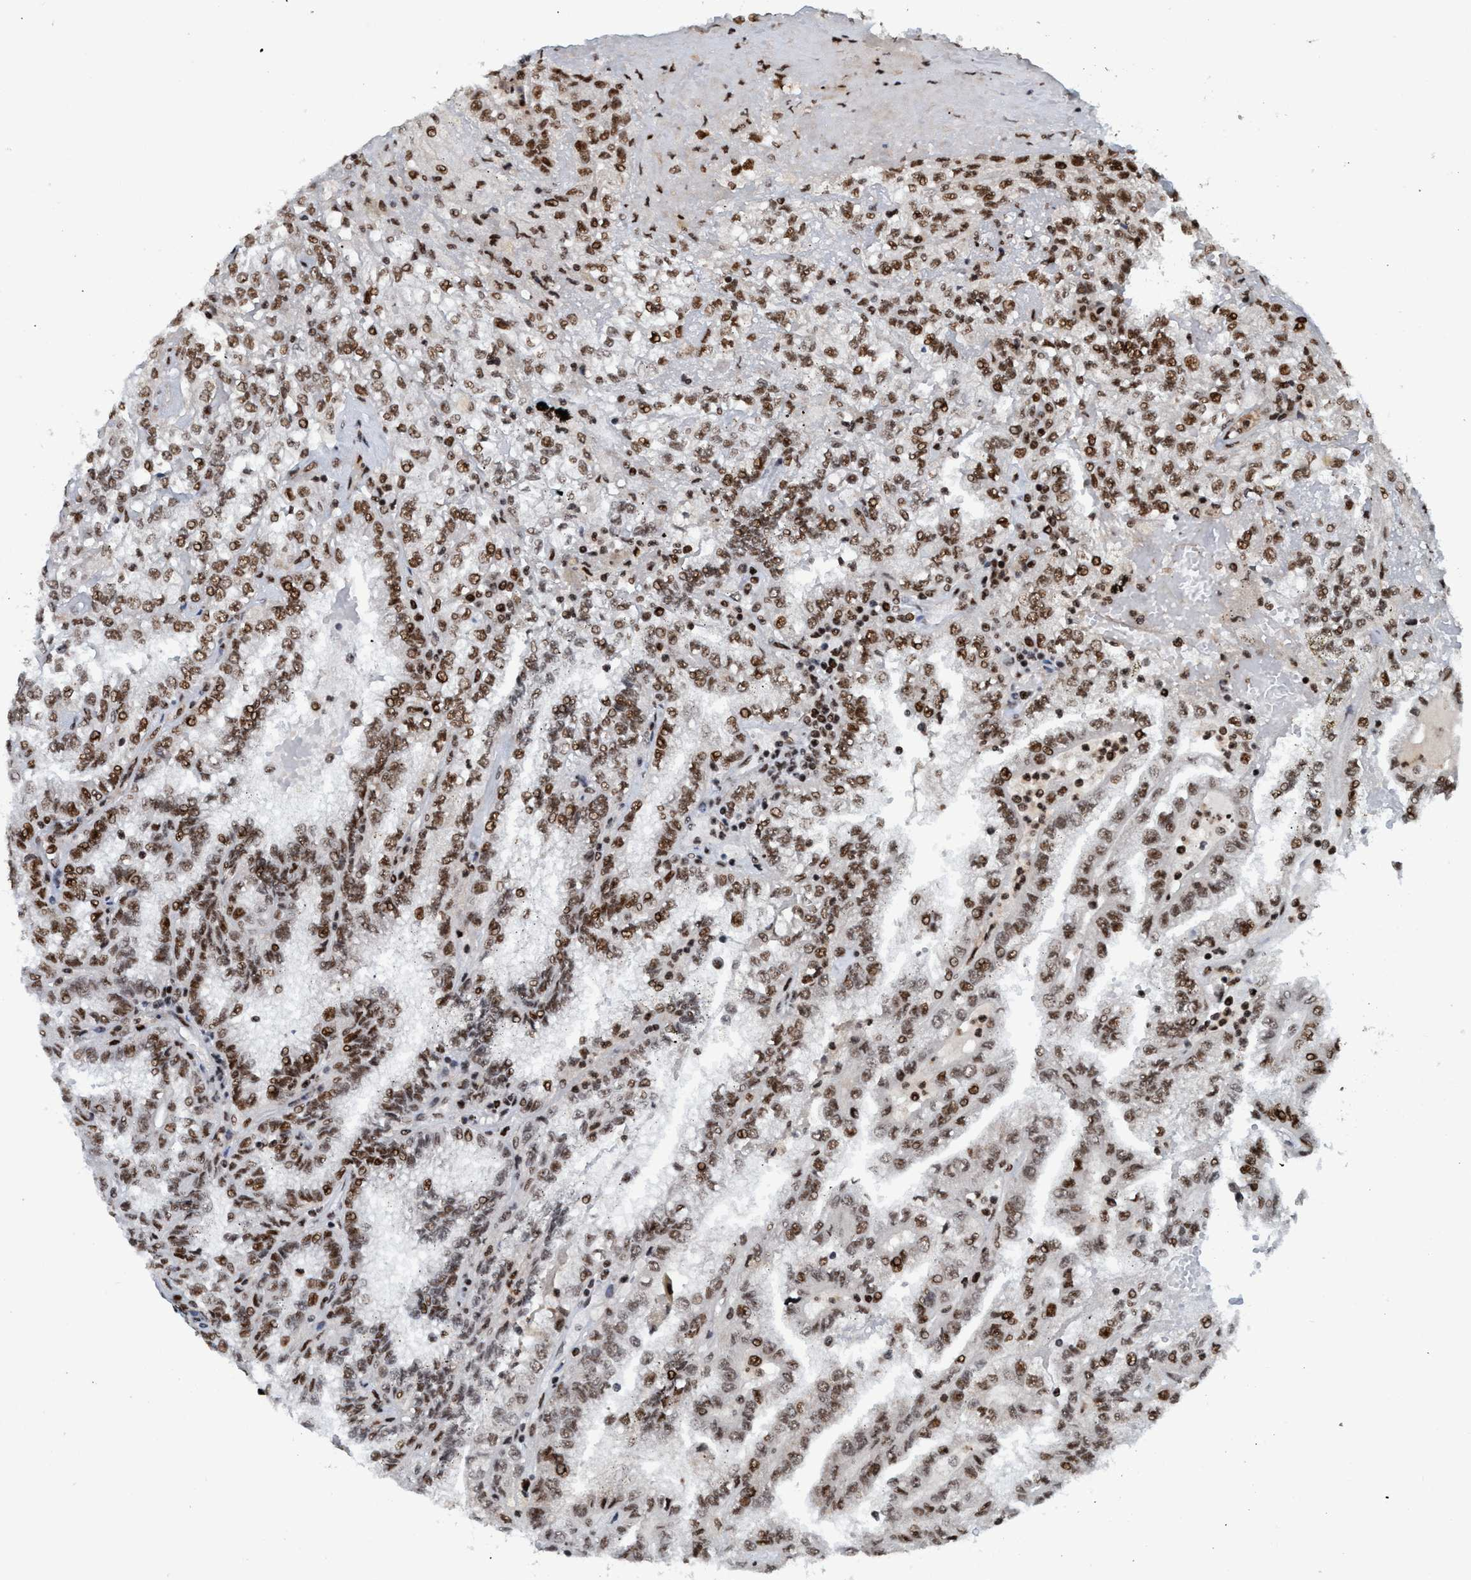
{"staining": {"intensity": "moderate", "quantity": ">75%", "location": "nuclear"}, "tissue": "renal cancer", "cell_type": "Tumor cells", "image_type": "cancer", "snomed": [{"axis": "morphology", "description": "Inflammation, NOS"}, {"axis": "morphology", "description": "Adenocarcinoma, NOS"}, {"axis": "topography", "description": "Kidney"}], "caption": "Adenocarcinoma (renal) tissue displays moderate nuclear staining in about >75% of tumor cells The staining was performed using DAB (3,3'-diaminobenzidine), with brown indicating positive protein expression. Nuclei are stained blue with hematoxylin.", "gene": "TOPBP1", "patient": {"sex": "male", "age": 68}}